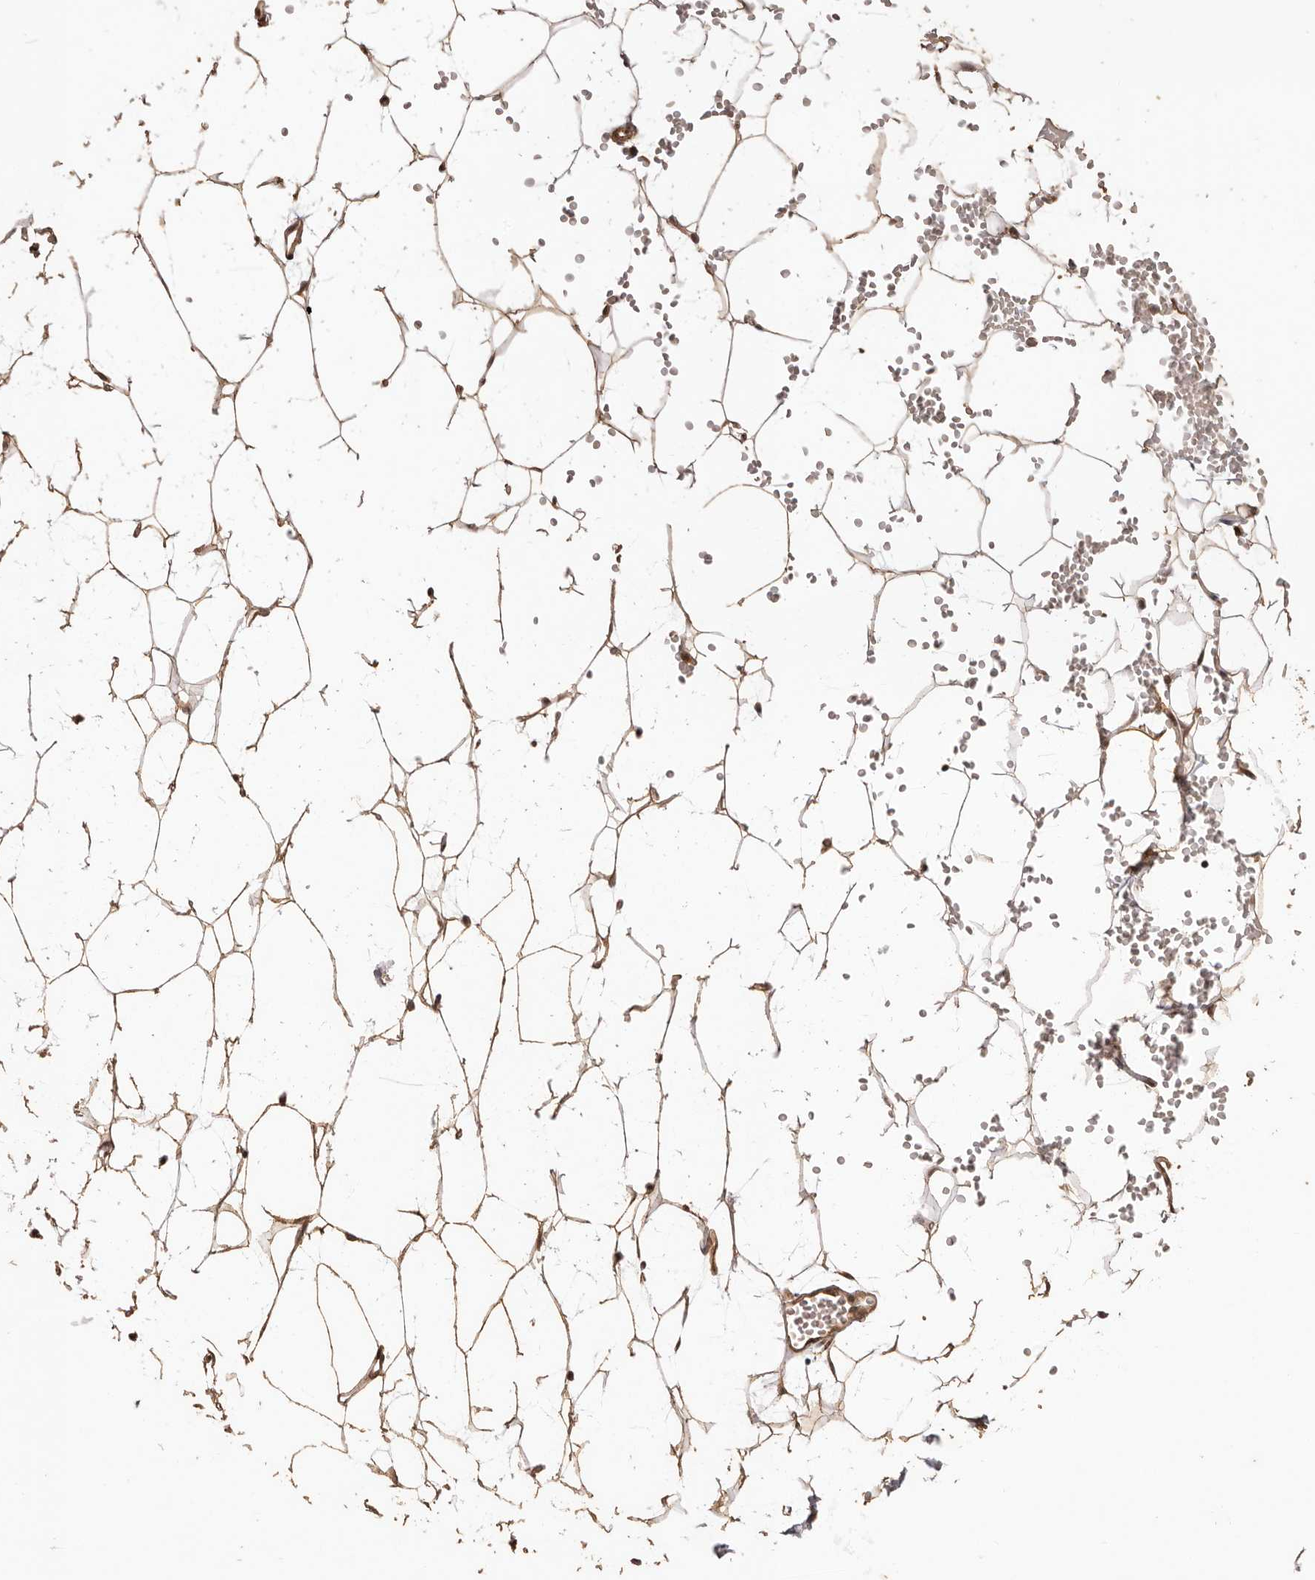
{"staining": {"intensity": "strong", "quantity": ">75%", "location": "cytoplasmic/membranous,nuclear"}, "tissue": "adipose tissue", "cell_type": "Adipocytes", "image_type": "normal", "snomed": [{"axis": "morphology", "description": "Normal tissue, NOS"}, {"axis": "topography", "description": "Breast"}], "caption": "Benign adipose tissue displays strong cytoplasmic/membranous,nuclear positivity in approximately >75% of adipocytes, visualized by immunohistochemistry. The staining was performed using DAB (3,3'-diaminobenzidine) to visualize the protein expression in brown, while the nuclei were stained in blue with hematoxylin (Magnification: 20x).", "gene": "UBR2", "patient": {"sex": "female", "age": 23}}